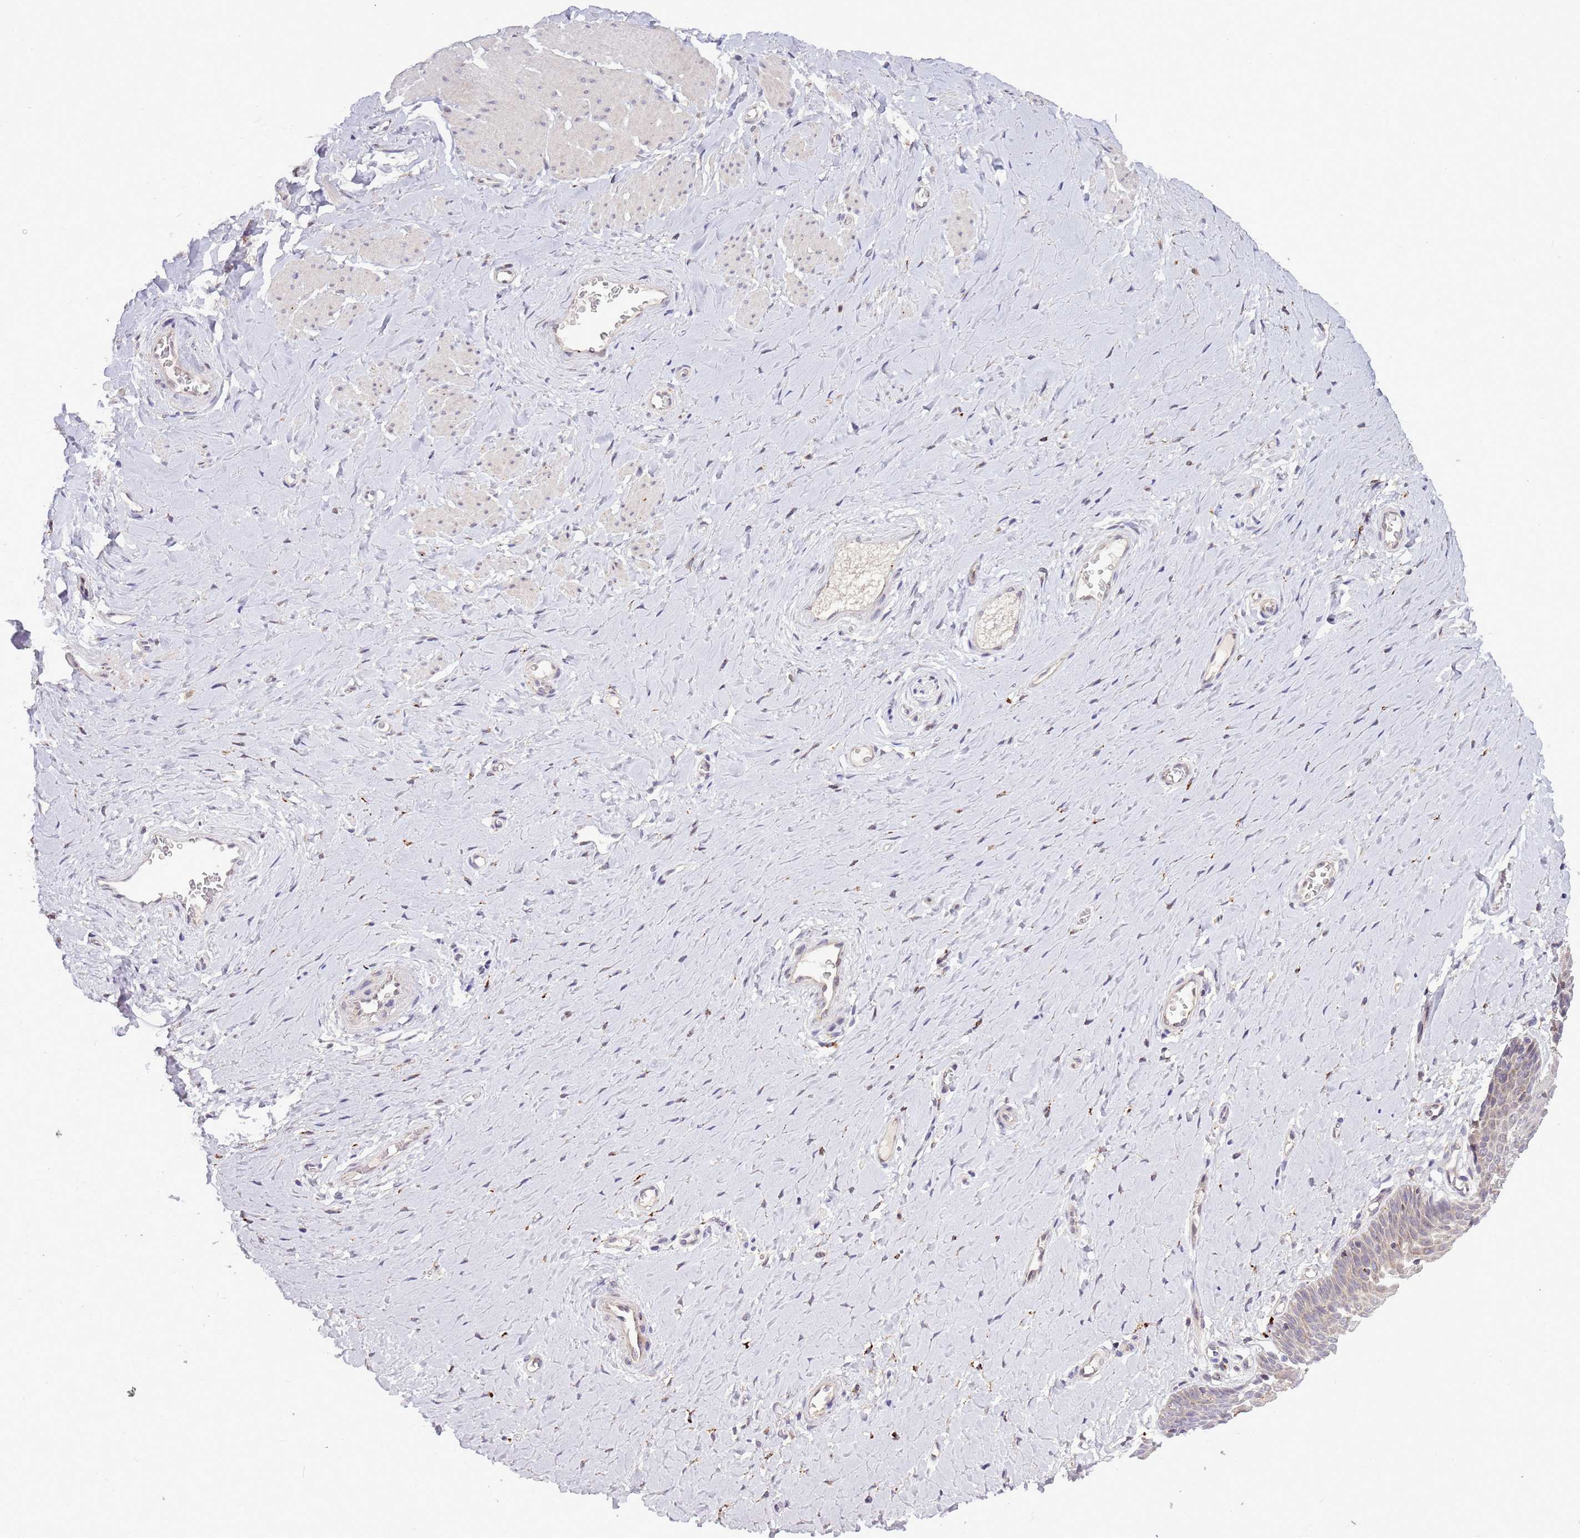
{"staining": {"intensity": "moderate", "quantity": "25%-75%", "location": "cytoplasmic/membranous"}, "tissue": "vagina", "cell_type": "Squamous epithelial cells", "image_type": "normal", "snomed": [{"axis": "morphology", "description": "Normal tissue, NOS"}, {"axis": "topography", "description": "Vagina"}], "caption": "Immunohistochemistry (DAB) staining of unremarkable vagina reveals moderate cytoplasmic/membranous protein positivity in approximately 25%-75% of squamous epithelial cells. (DAB (3,3'-diaminobenzidine) IHC, brown staining for protein, blue staining for nuclei).", "gene": "TRIM27", "patient": {"sex": "female", "age": 65}}